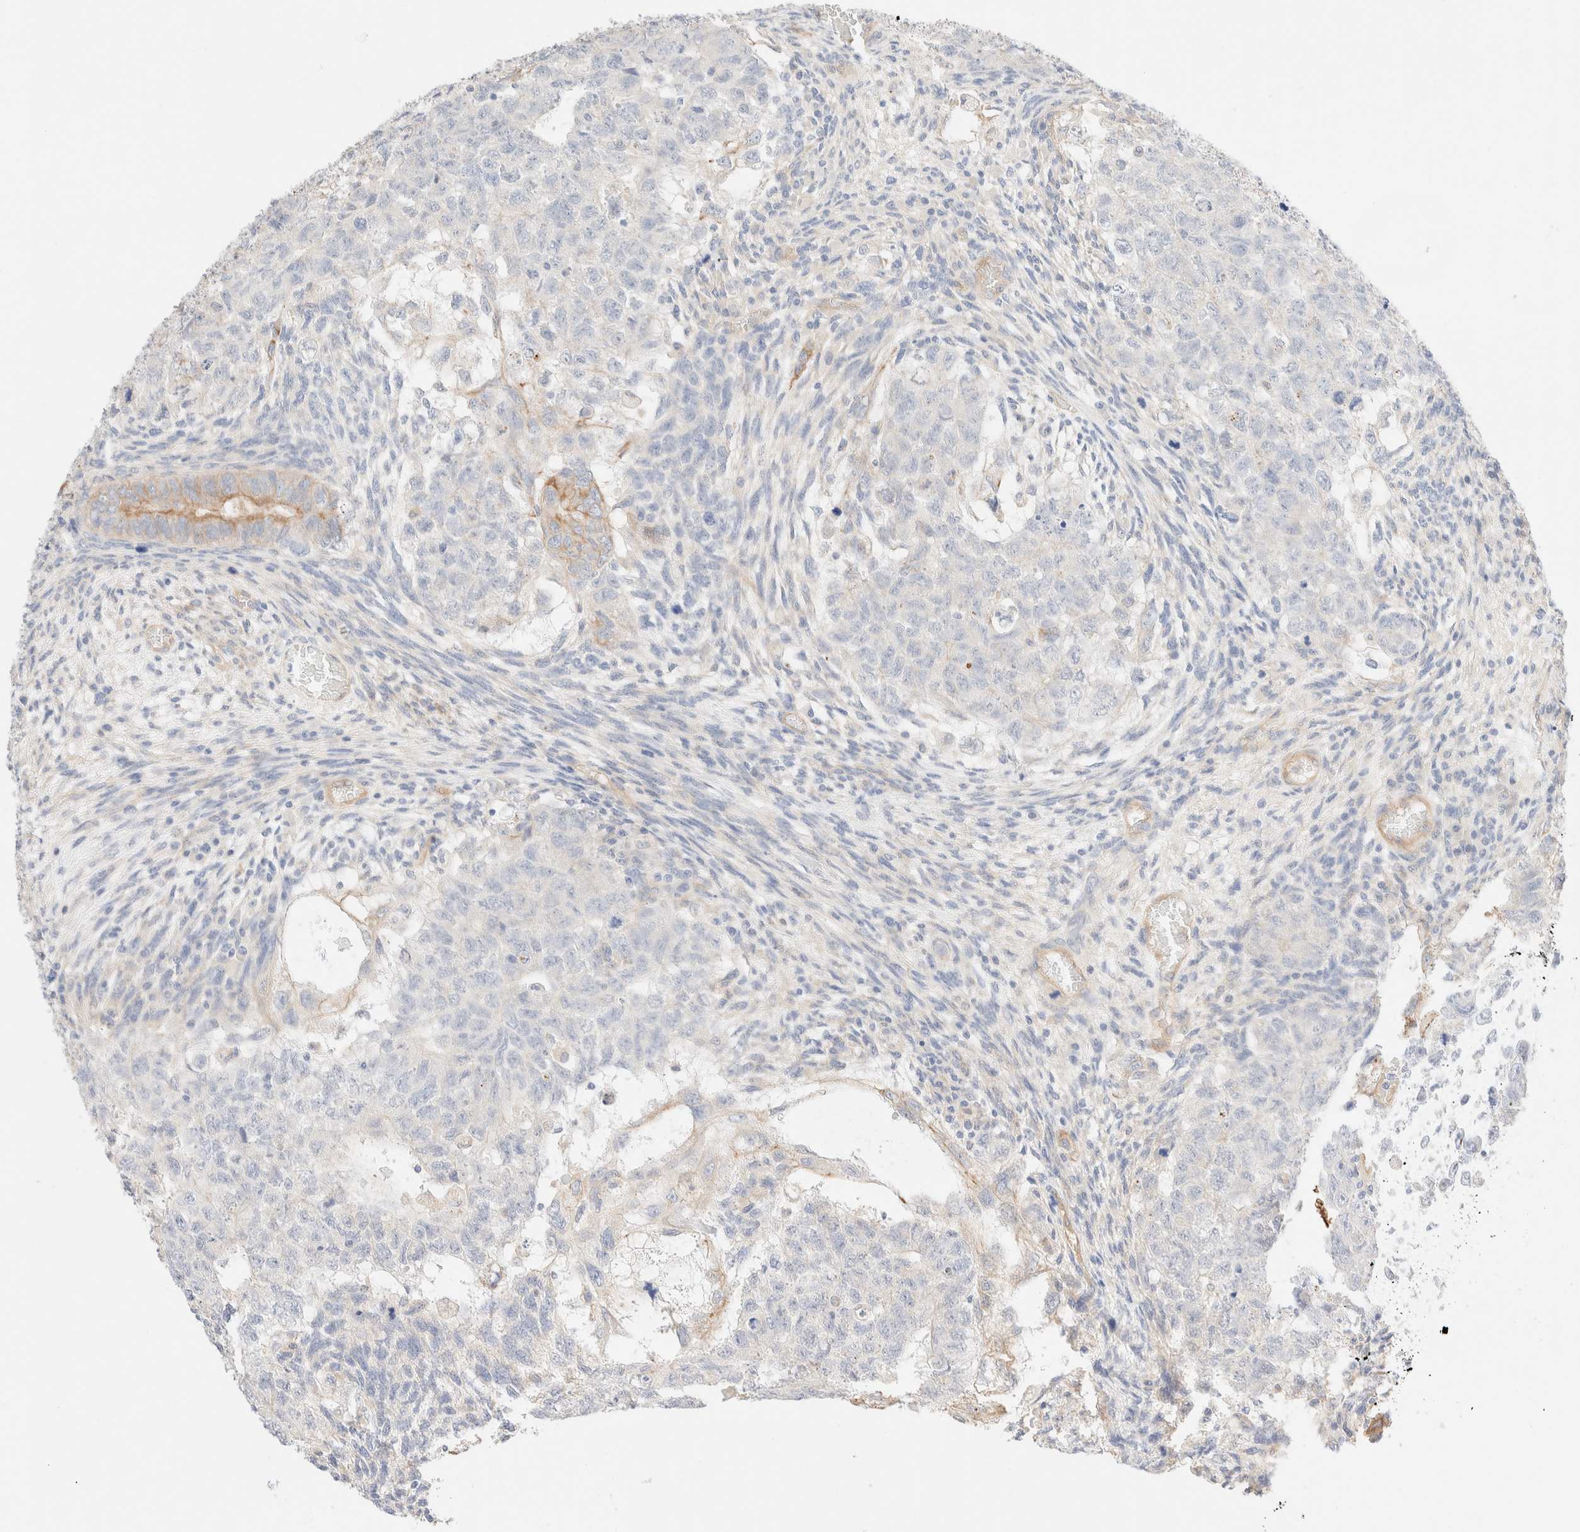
{"staining": {"intensity": "negative", "quantity": "none", "location": "none"}, "tissue": "testis cancer", "cell_type": "Tumor cells", "image_type": "cancer", "snomed": [{"axis": "morphology", "description": "Normal tissue, NOS"}, {"axis": "morphology", "description": "Carcinoma, Embryonal, NOS"}, {"axis": "topography", "description": "Testis"}], "caption": "This is a photomicrograph of IHC staining of testis embryonal carcinoma, which shows no expression in tumor cells.", "gene": "NIBAN2", "patient": {"sex": "male", "age": 36}}